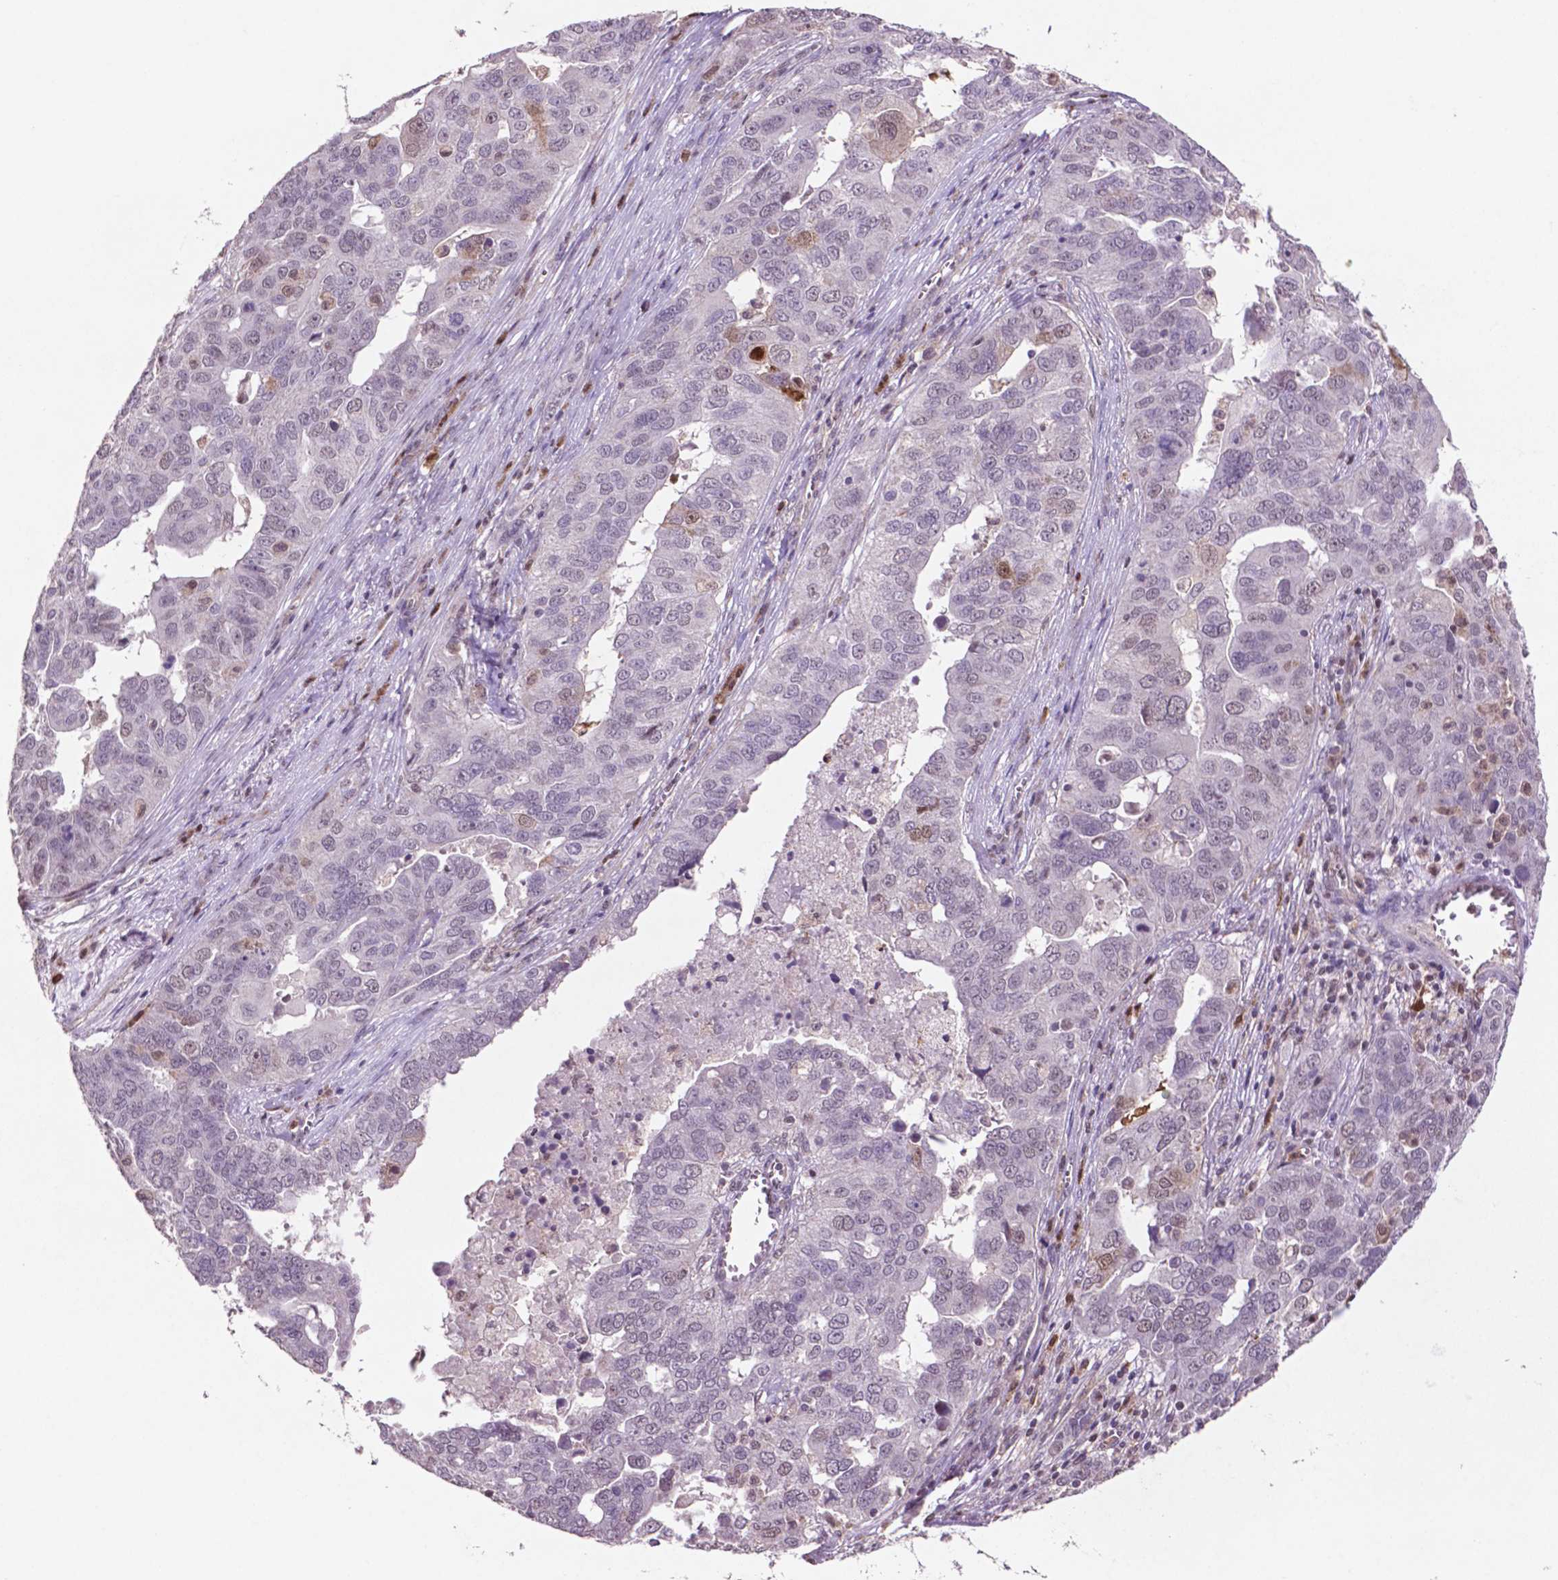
{"staining": {"intensity": "negative", "quantity": "none", "location": "none"}, "tissue": "ovarian cancer", "cell_type": "Tumor cells", "image_type": "cancer", "snomed": [{"axis": "morphology", "description": "Carcinoma, endometroid"}, {"axis": "topography", "description": "Soft tissue"}, {"axis": "topography", "description": "Ovary"}], "caption": "IHC image of human ovarian cancer stained for a protein (brown), which exhibits no positivity in tumor cells.", "gene": "GLRX", "patient": {"sex": "female", "age": 52}}